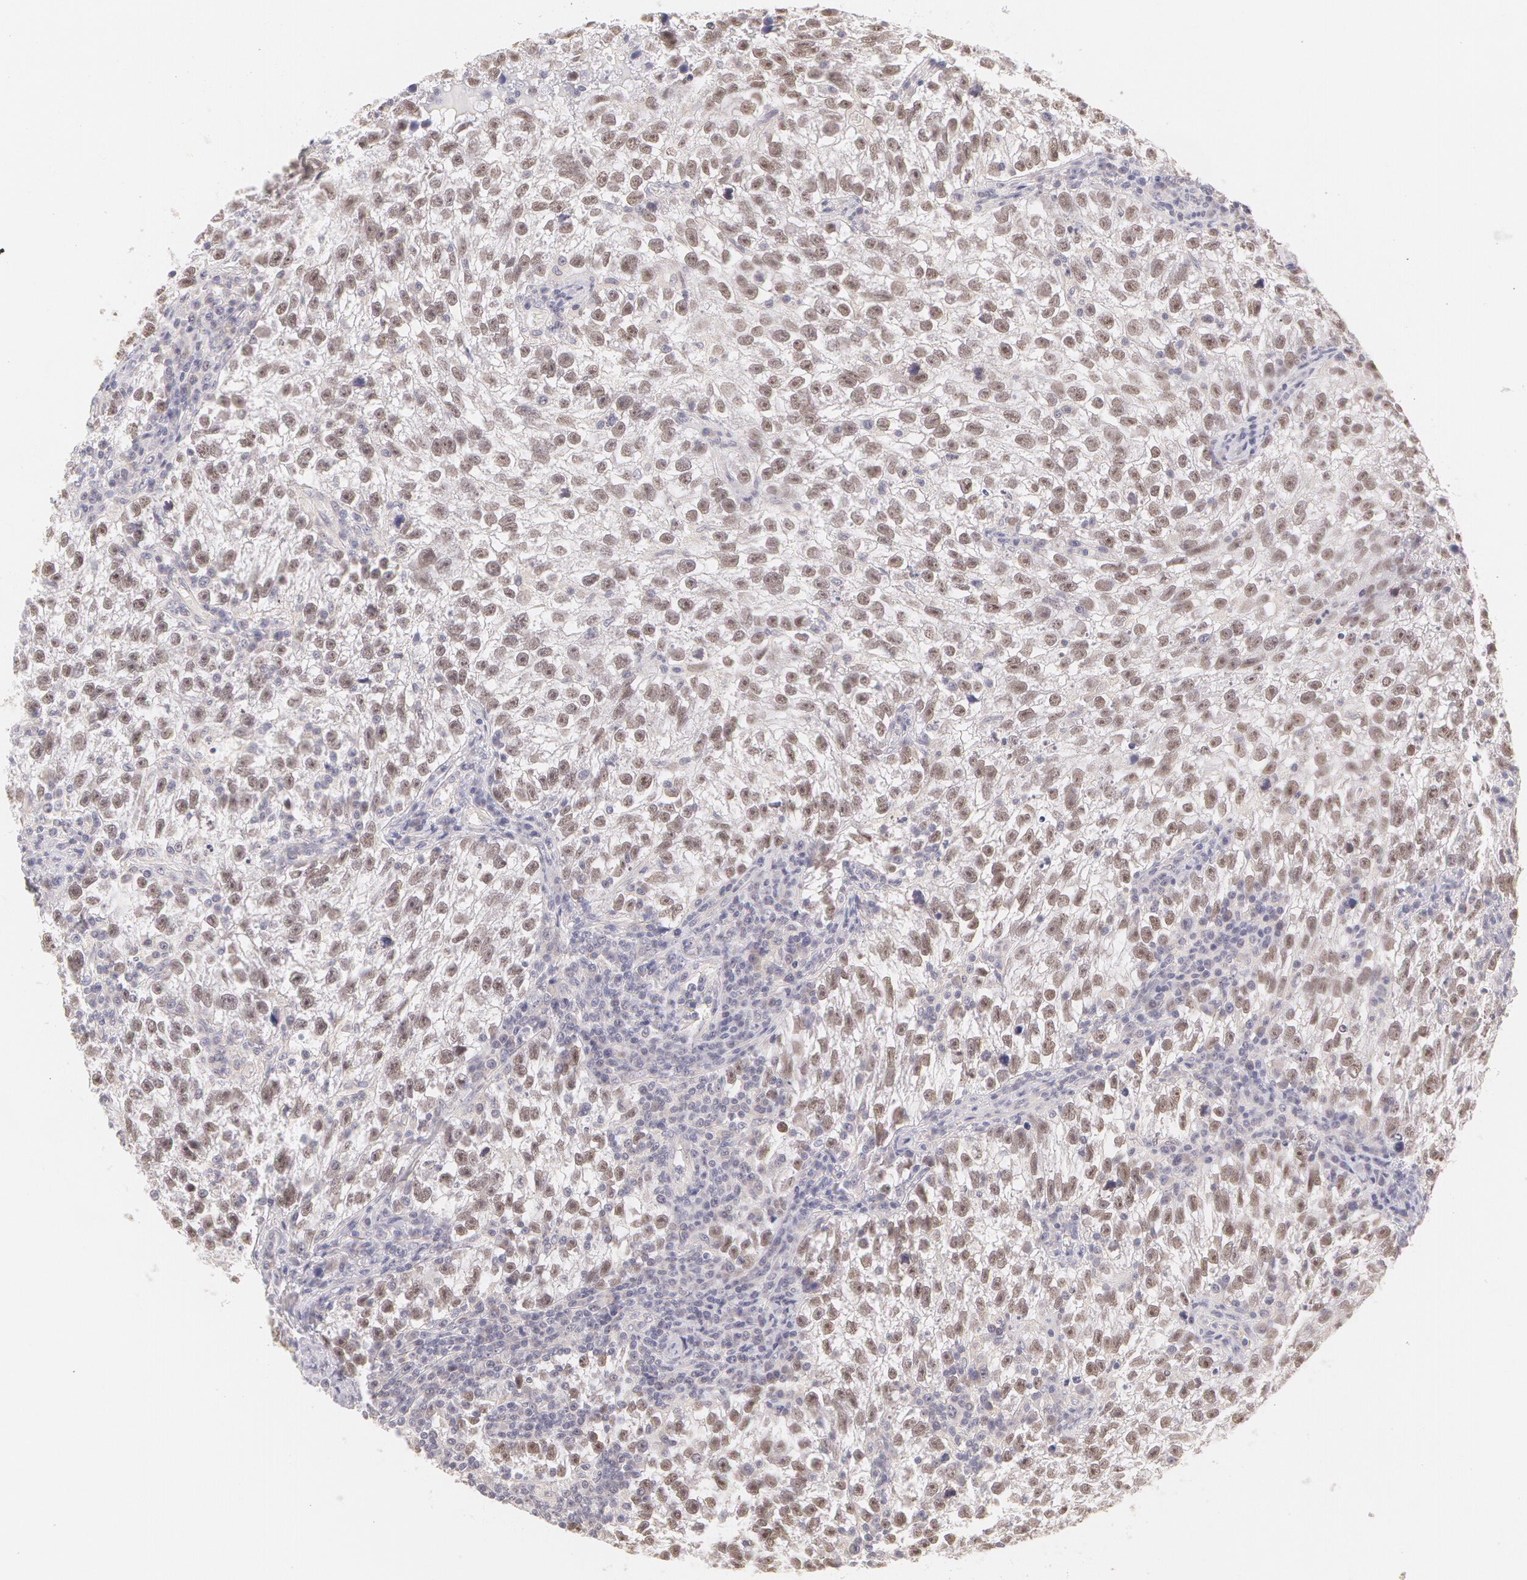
{"staining": {"intensity": "weak", "quantity": "25%-75%", "location": "nuclear"}, "tissue": "testis cancer", "cell_type": "Tumor cells", "image_type": "cancer", "snomed": [{"axis": "morphology", "description": "Seminoma, NOS"}, {"axis": "topography", "description": "Testis"}], "caption": "Protein expression analysis of seminoma (testis) exhibits weak nuclear positivity in approximately 25%-75% of tumor cells.", "gene": "ZNF597", "patient": {"sex": "male", "age": 38}}